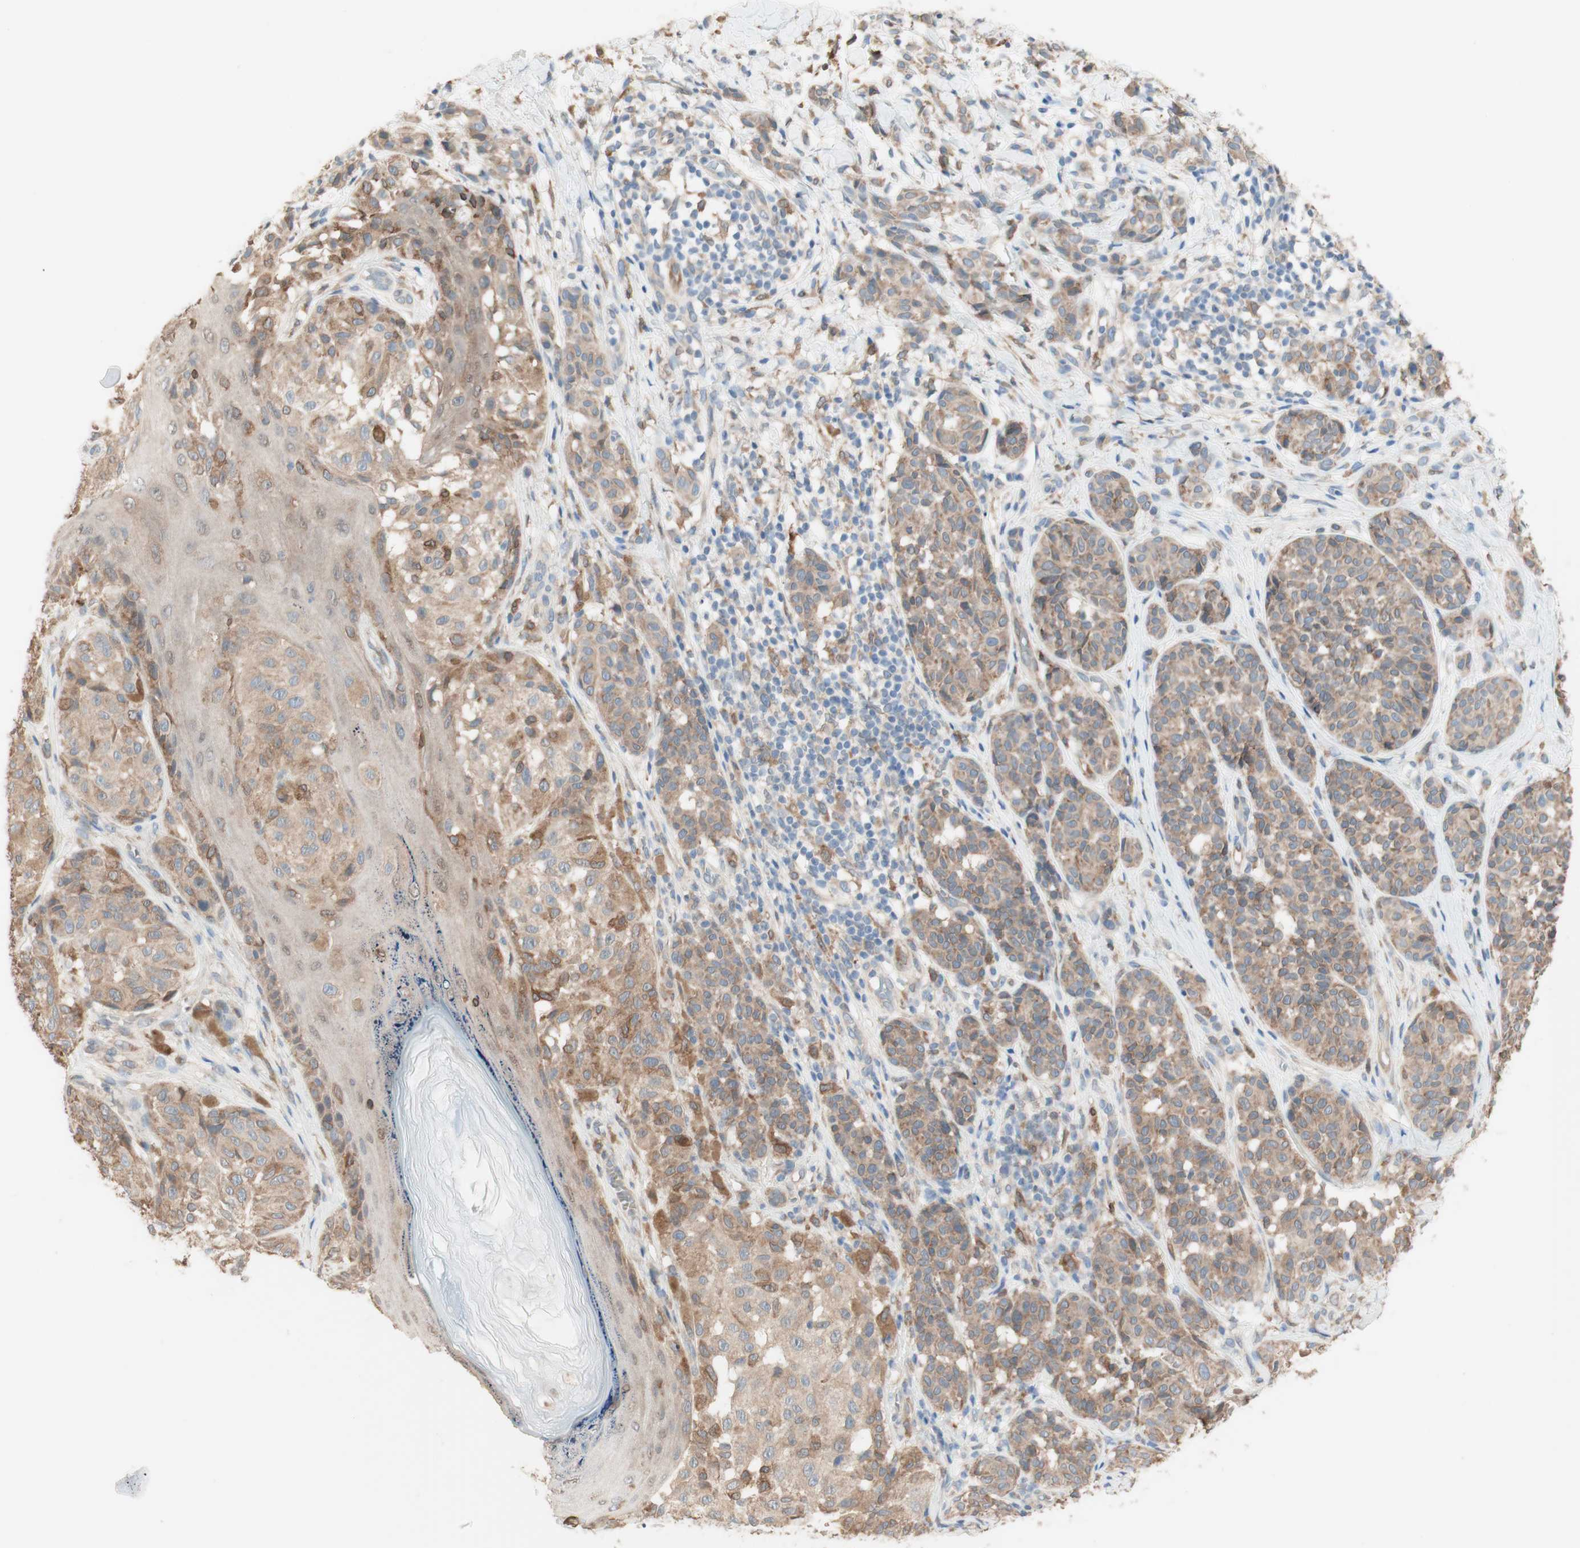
{"staining": {"intensity": "weak", "quantity": ">75%", "location": "cytoplasmic/membranous"}, "tissue": "melanoma", "cell_type": "Tumor cells", "image_type": "cancer", "snomed": [{"axis": "morphology", "description": "Malignant melanoma, NOS"}, {"axis": "topography", "description": "Skin"}], "caption": "Melanoma tissue reveals weak cytoplasmic/membranous staining in approximately >75% of tumor cells", "gene": "COMT", "patient": {"sex": "female", "age": 46}}